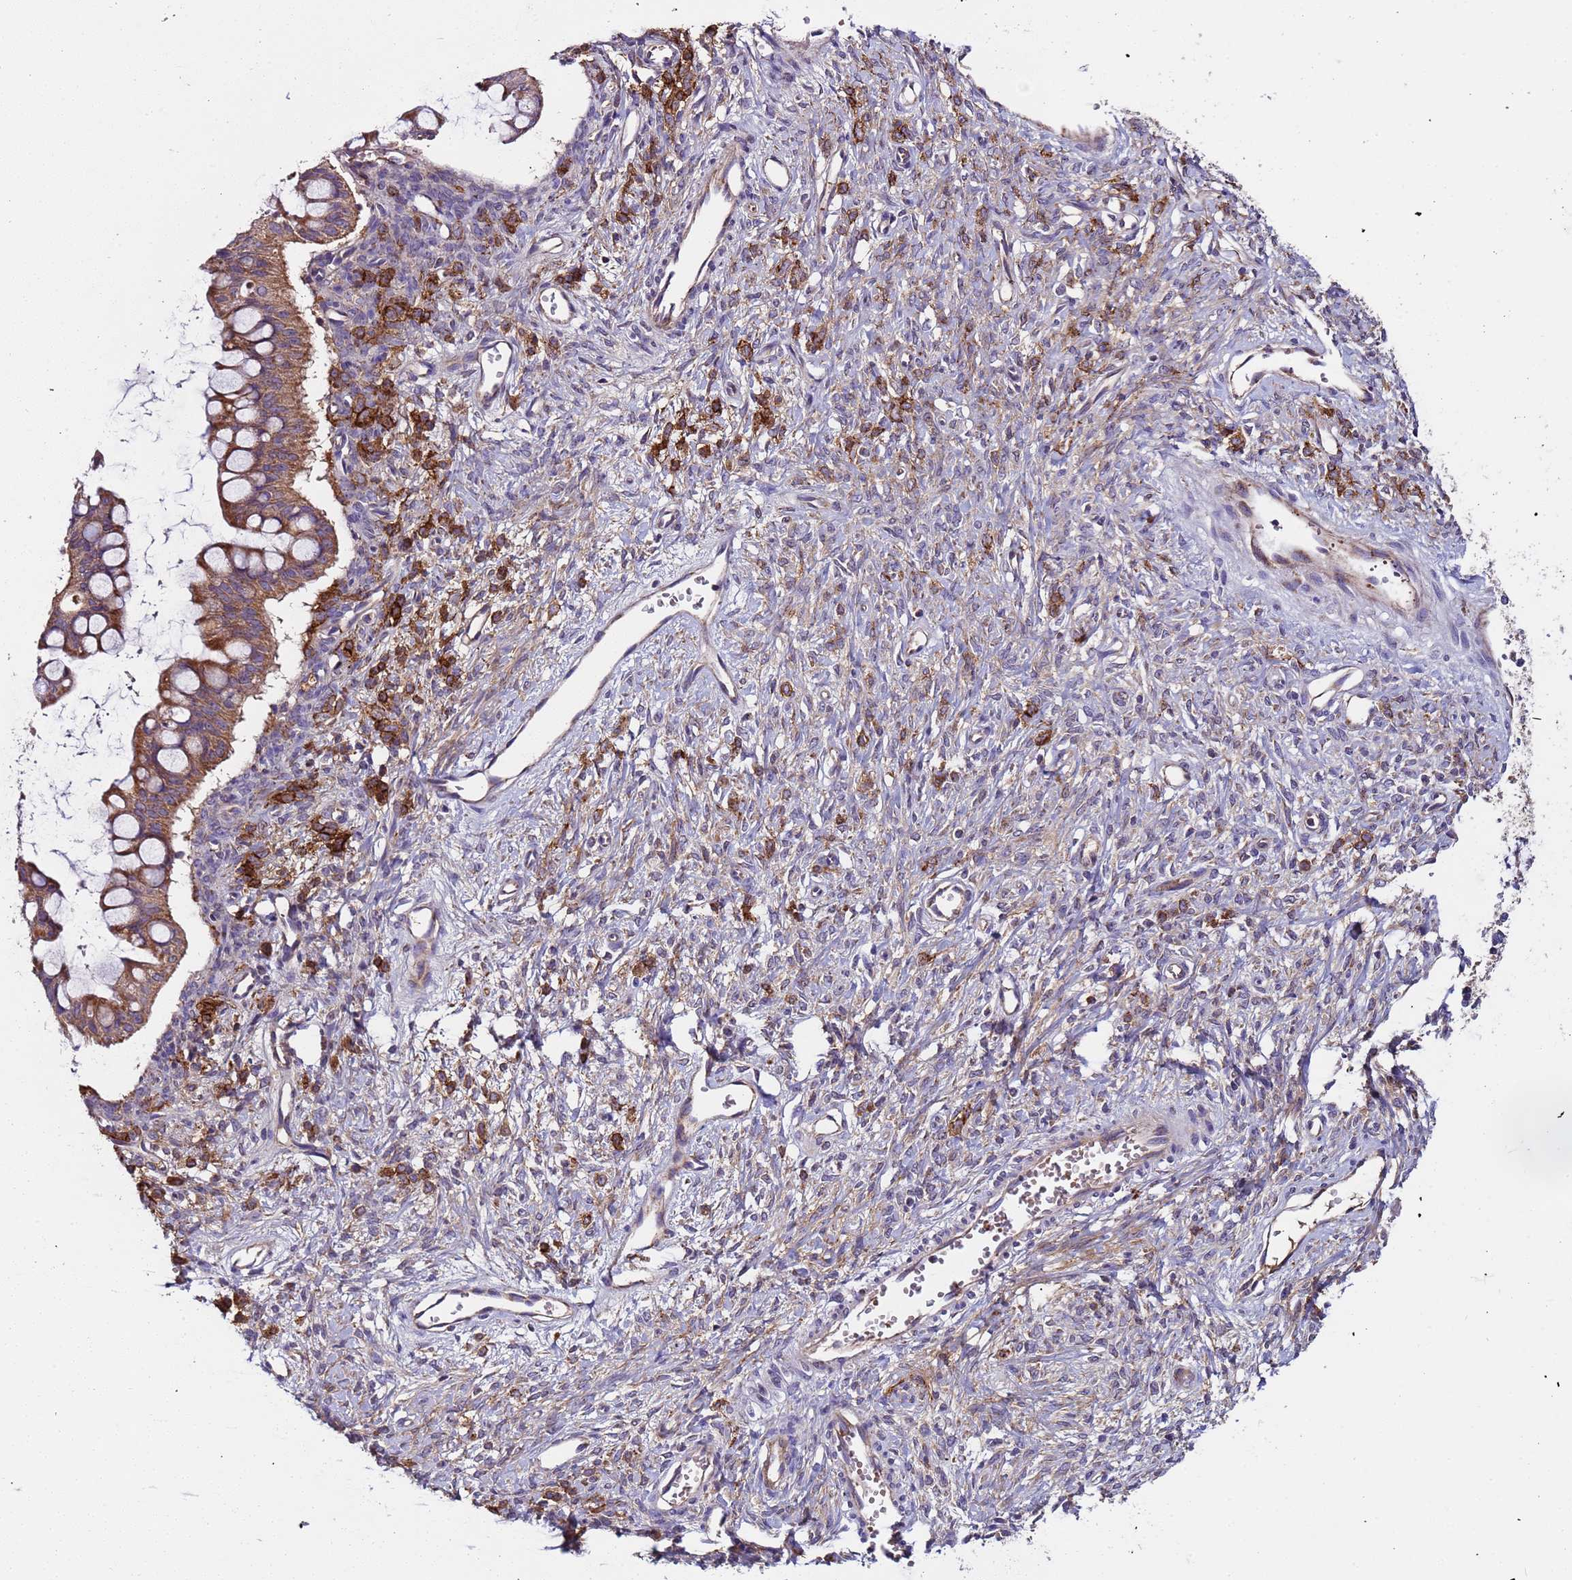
{"staining": {"intensity": "moderate", "quantity": ">75%", "location": "cytoplasmic/membranous"}, "tissue": "ovarian cancer", "cell_type": "Tumor cells", "image_type": "cancer", "snomed": [{"axis": "morphology", "description": "Cystadenocarcinoma, mucinous, NOS"}, {"axis": "topography", "description": "Ovary"}], "caption": "This is an image of immunohistochemistry (IHC) staining of ovarian mucinous cystadenocarcinoma, which shows moderate positivity in the cytoplasmic/membranous of tumor cells.", "gene": "TMEM126A", "patient": {"sex": "female", "age": 73}}